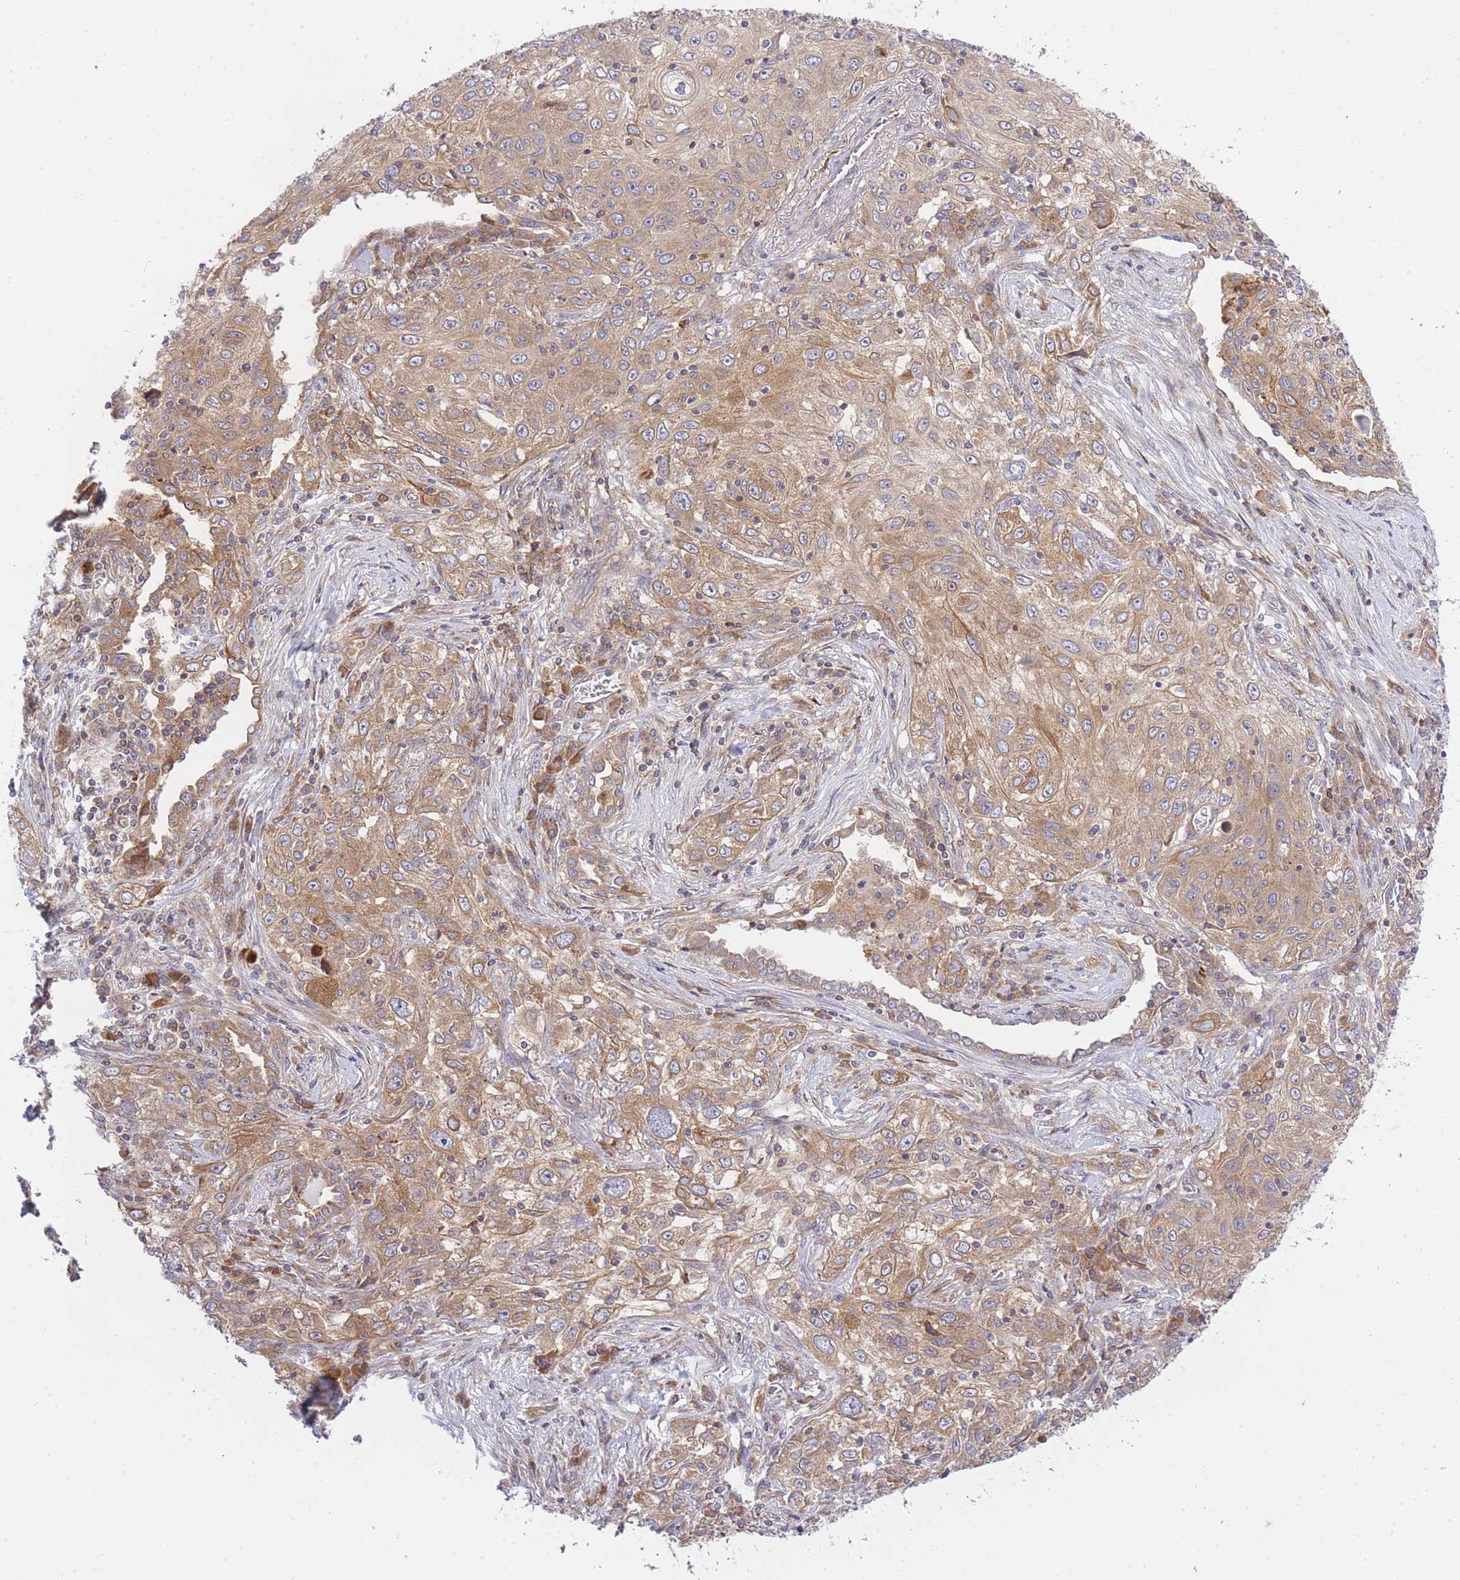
{"staining": {"intensity": "moderate", "quantity": ">75%", "location": "cytoplasmic/membranous"}, "tissue": "lung cancer", "cell_type": "Tumor cells", "image_type": "cancer", "snomed": [{"axis": "morphology", "description": "Squamous cell carcinoma, NOS"}, {"axis": "topography", "description": "Lung"}], "caption": "IHC image of lung squamous cell carcinoma stained for a protein (brown), which demonstrates medium levels of moderate cytoplasmic/membranous expression in about >75% of tumor cells.", "gene": "EIF2B2", "patient": {"sex": "female", "age": 69}}